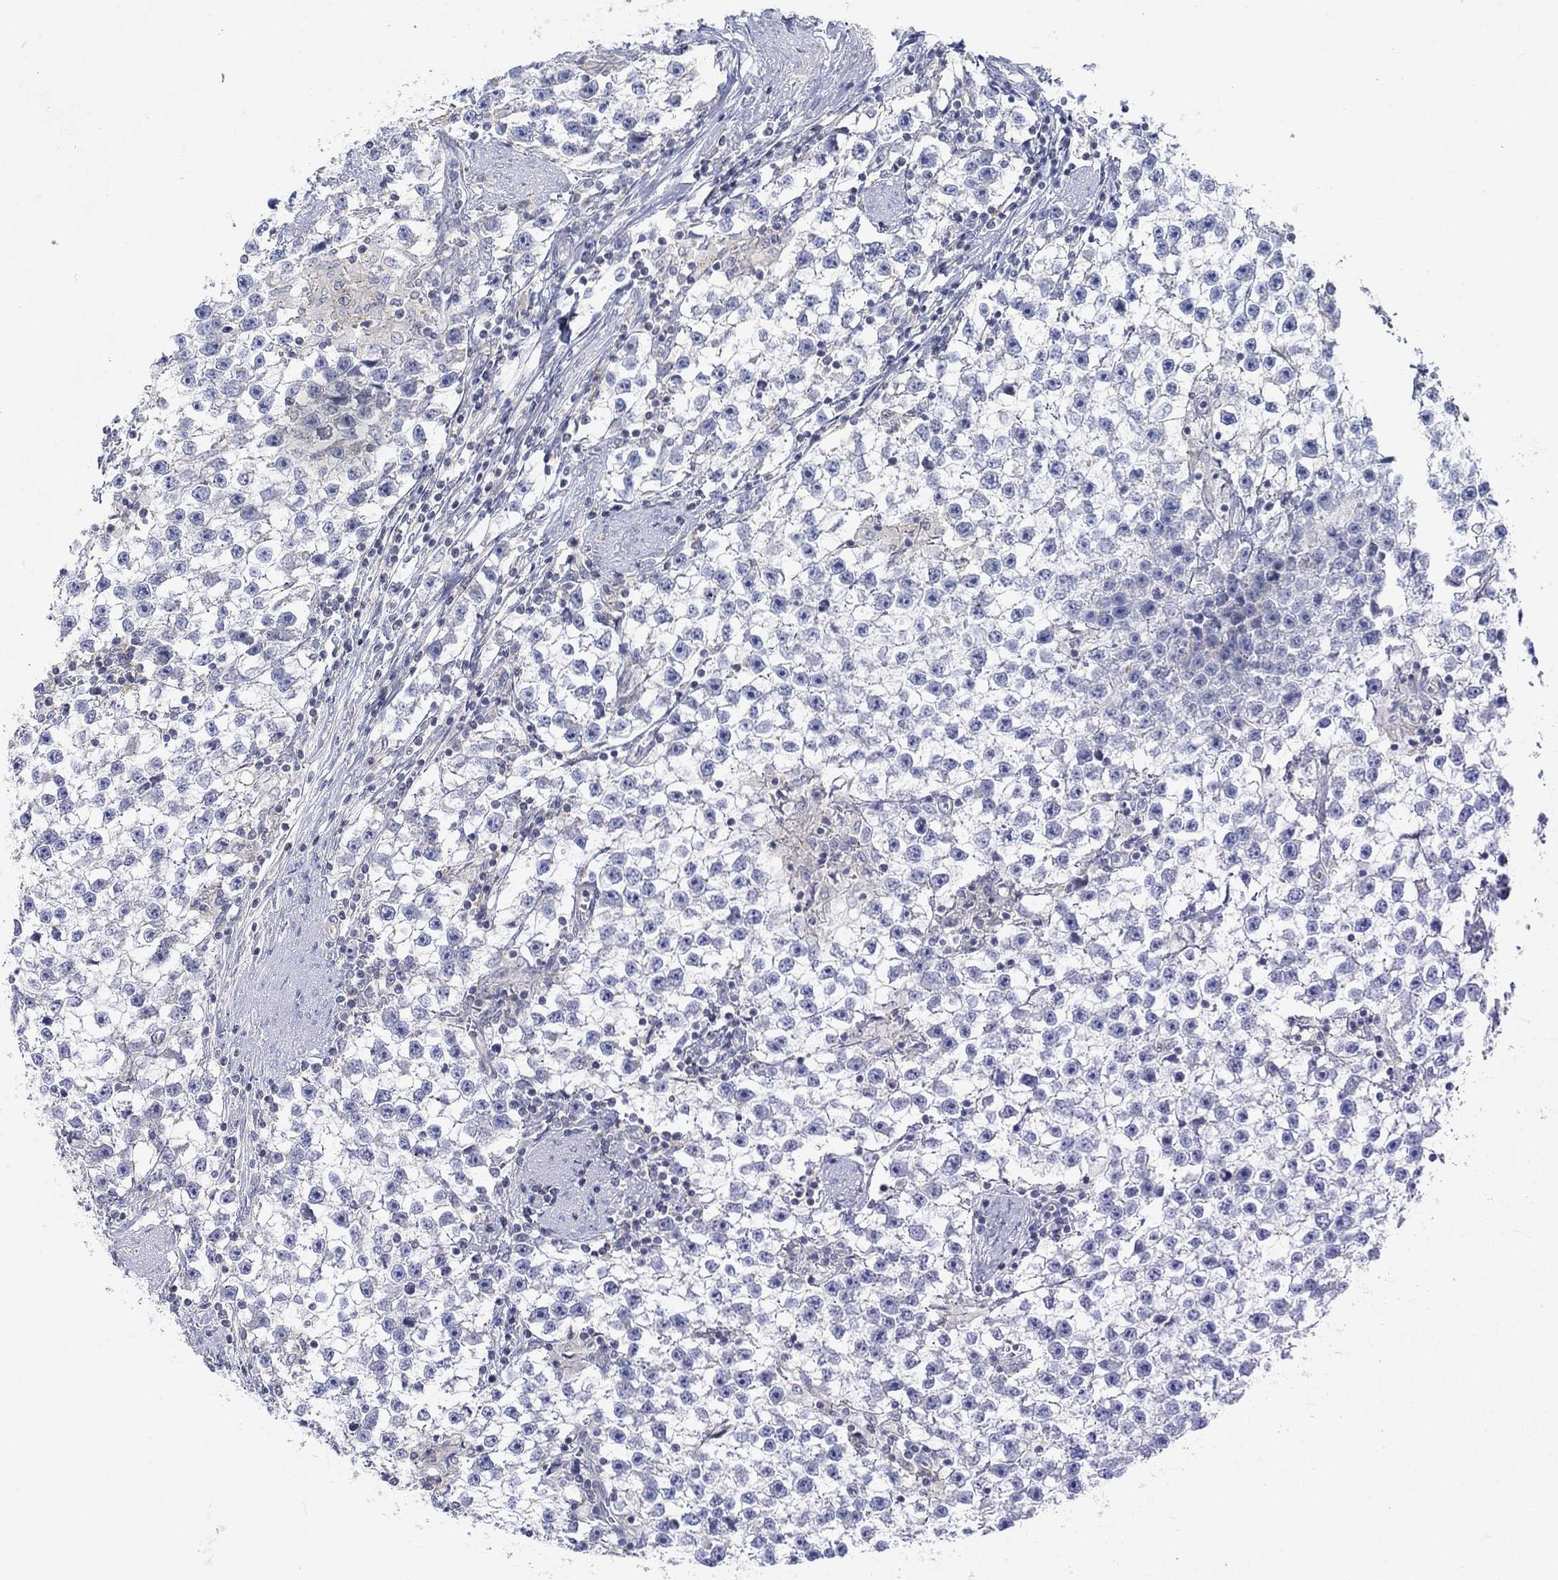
{"staining": {"intensity": "negative", "quantity": "none", "location": "none"}, "tissue": "testis cancer", "cell_type": "Tumor cells", "image_type": "cancer", "snomed": [{"axis": "morphology", "description": "Seminoma, NOS"}, {"axis": "topography", "description": "Testis"}], "caption": "Testis cancer was stained to show a protein in brown. There is no significant expression in tumor cells.", "gene": "NAV3", "patient": {"sex": "male", "age": 59}}